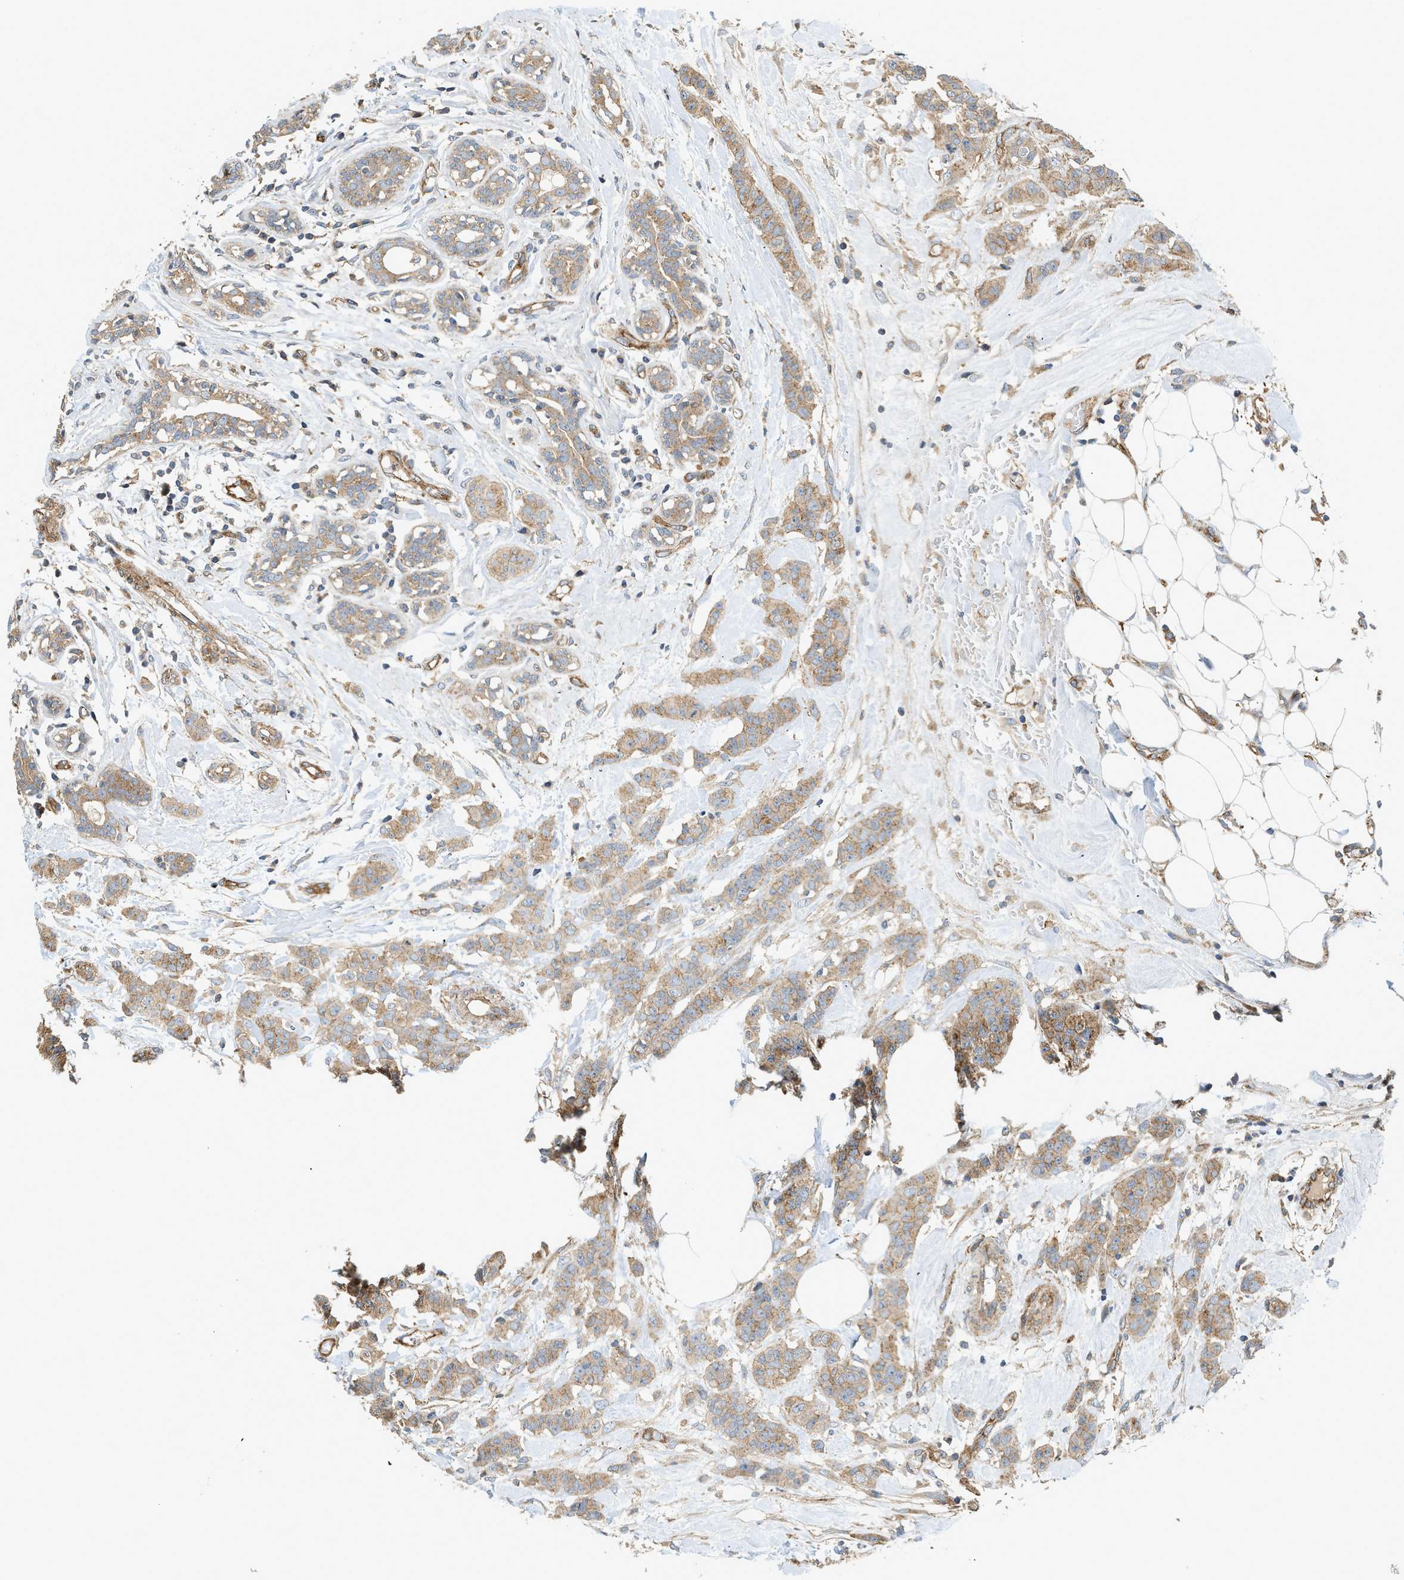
{"staining": {"intensity": "moderate", "quantity": ">75%", "location": "cytoplasmic/membranous"}, "tissue": "breast cancer", "cell_type": "Tumor cells", "image_type": "cancer", "snomed": [{"axis": "morphology", "description": "Normal tissue, NOS"}, {"axis": "morphology", "description": "Duct carcinoma"}, {"axis": "topography", "description": "Breast"}], "caption": "Tumor cells show moderate cytoplasmic/membranous expression in about >75% of cells in breast cancer (intraductal carcinoma).", "gene": "HIP1", "patient": {"sex": "female", "age": 40}}